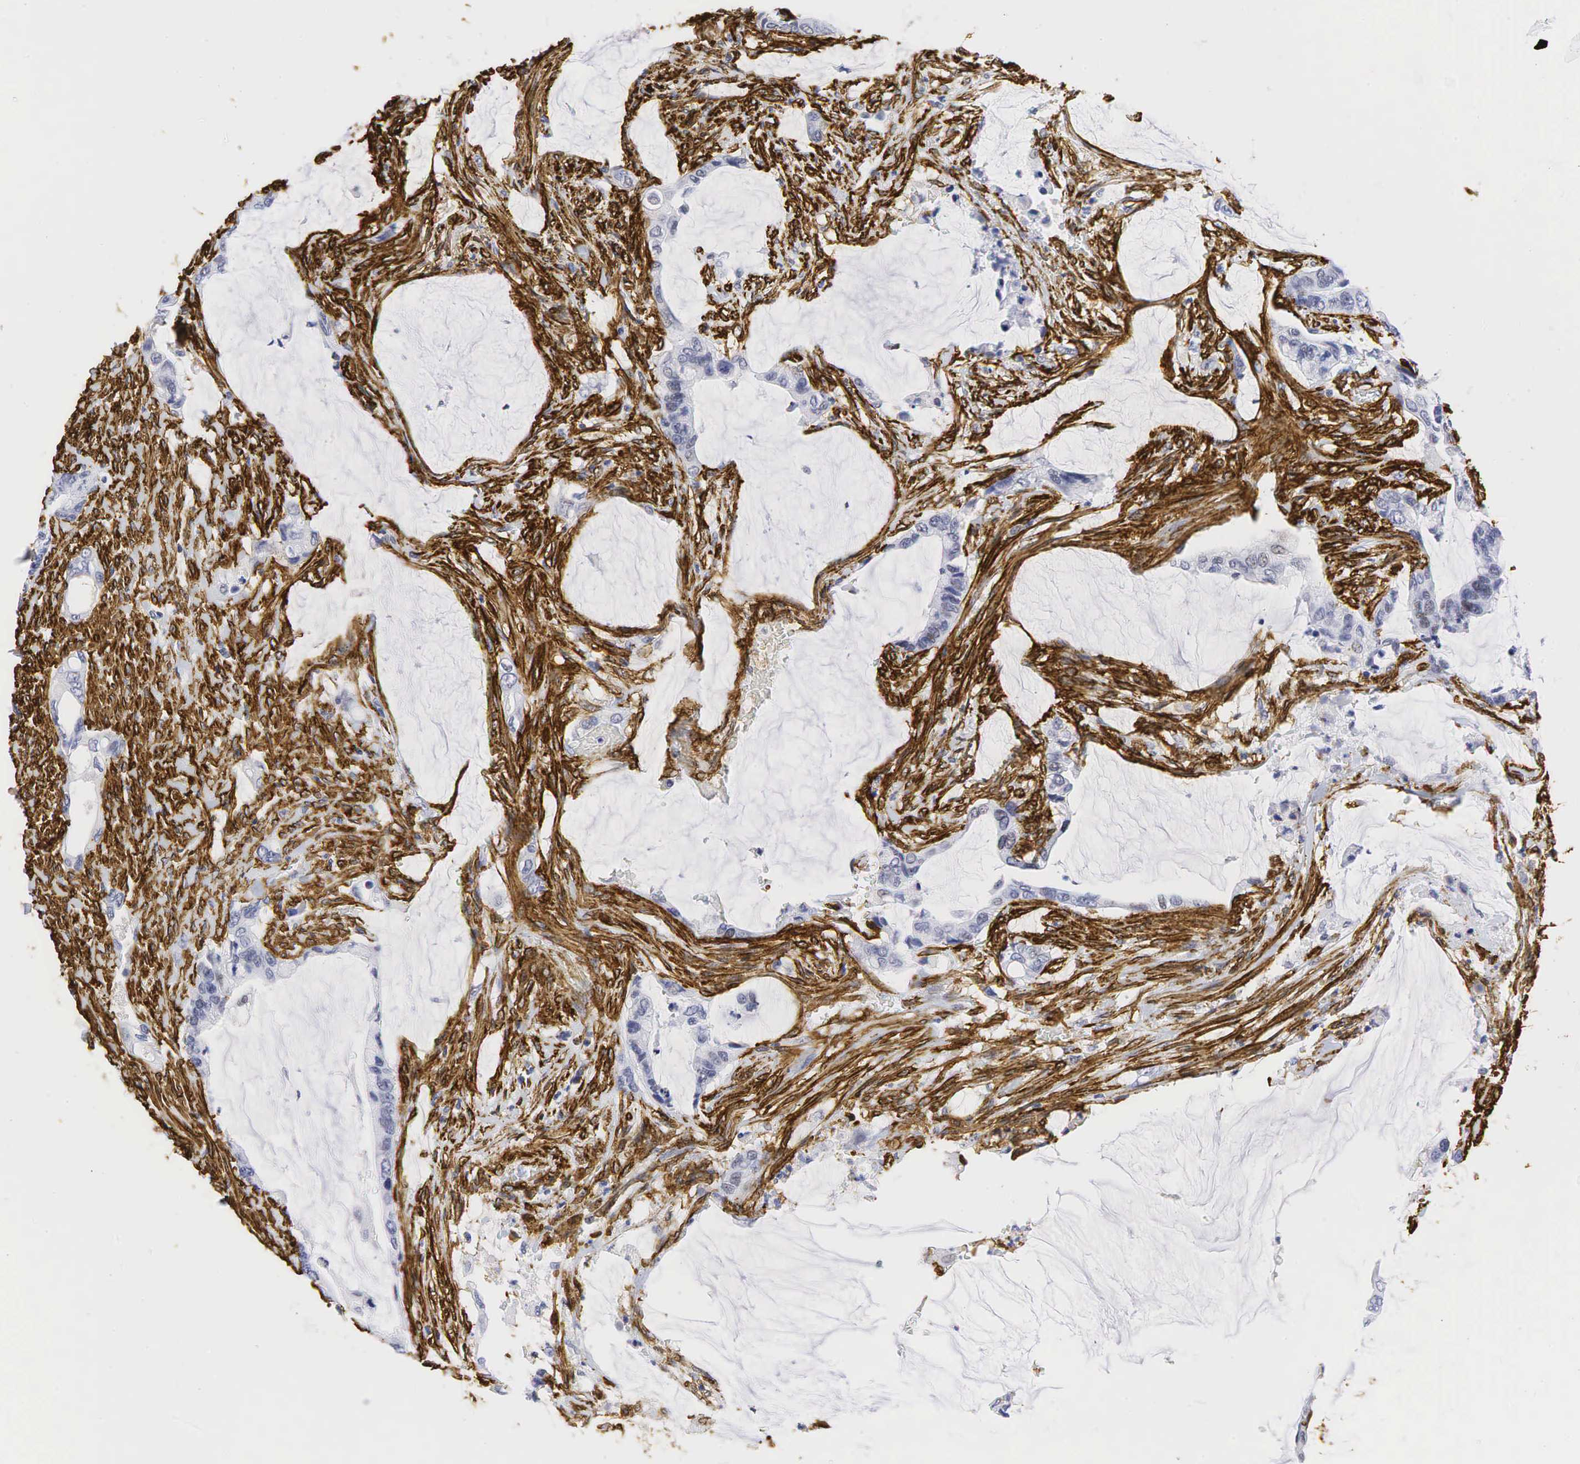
{"staining": {"intensity": "moderate", "quantity": "<25%", "location": "nuclear"}, "tissue": "colorectal cancer", "cell_type": "Tumor cells", "image_type": "cancer", "snomed": [{"axis": "morphology", "description": "Adenocarcinoma, NOS"}, {"axis": "topography", "description": "Rectum"}], "caption": "Tumor cells reveal moderate nuclear staining in approximately <25% of cells in colorectal cancer.", "gene": "ACTA2", "patient": {"sex": "female", "age": 59}}